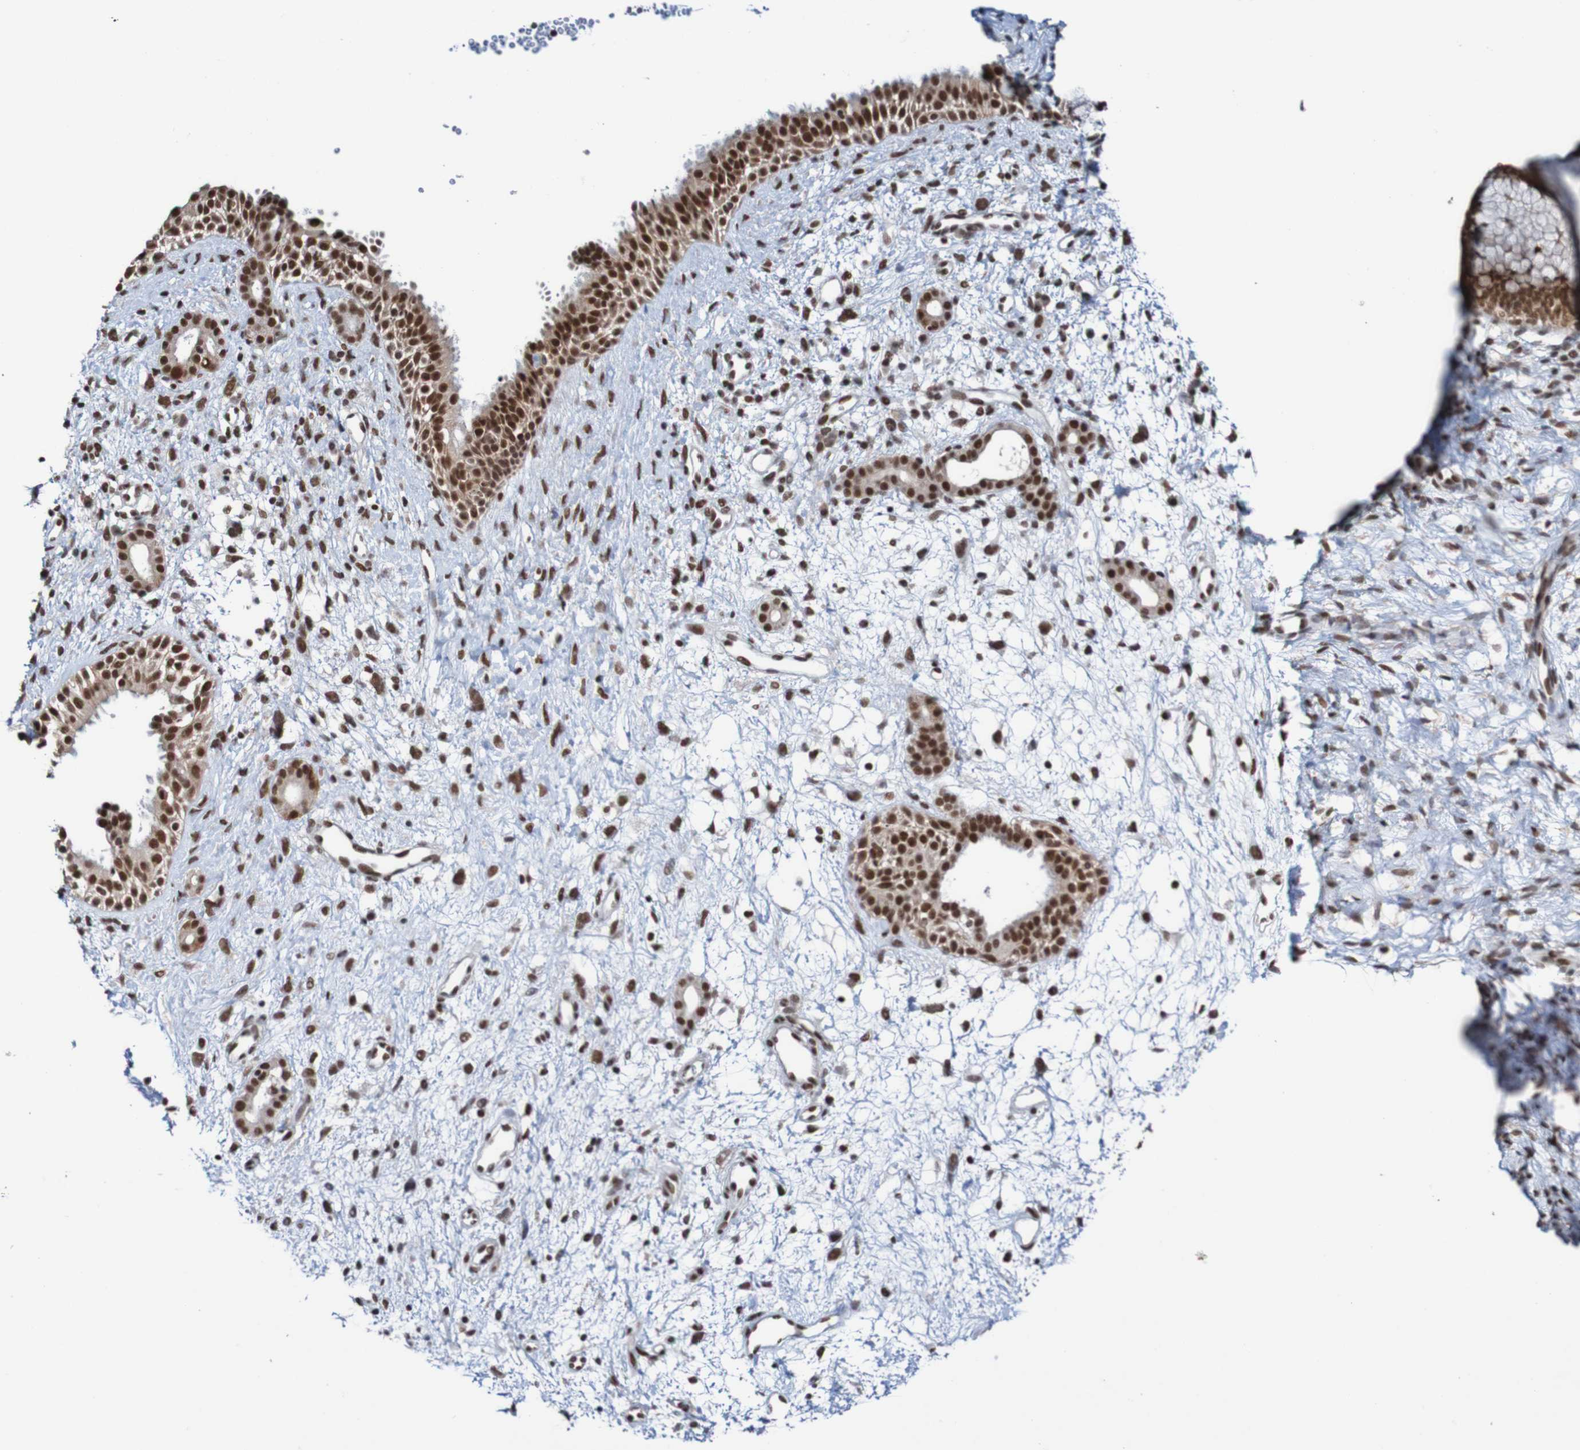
{"staining": {"intensity": "strong", "quantity": ">75%", "location": "nuclear"}, "tissue": "nasopharynx", "cell_type": "Respiratory epithelial cells", "image_type": "normal", "snomed": [{"axis": "morphology", "description": "Normal tissue, NOS"}, {"axis": "topography", "description": "Nasopharynx"}], "caption": "A micrograph of human nasopharynx stained for a protein shows strong nuclear brown staining in respiratory epithelial cells. (DAB (3,3'-diaminobenzidine) IHC with brightfield microscopy, high magnification).", "gene": "CDC5L", "patient": {"sex": "male", "age": 22}}